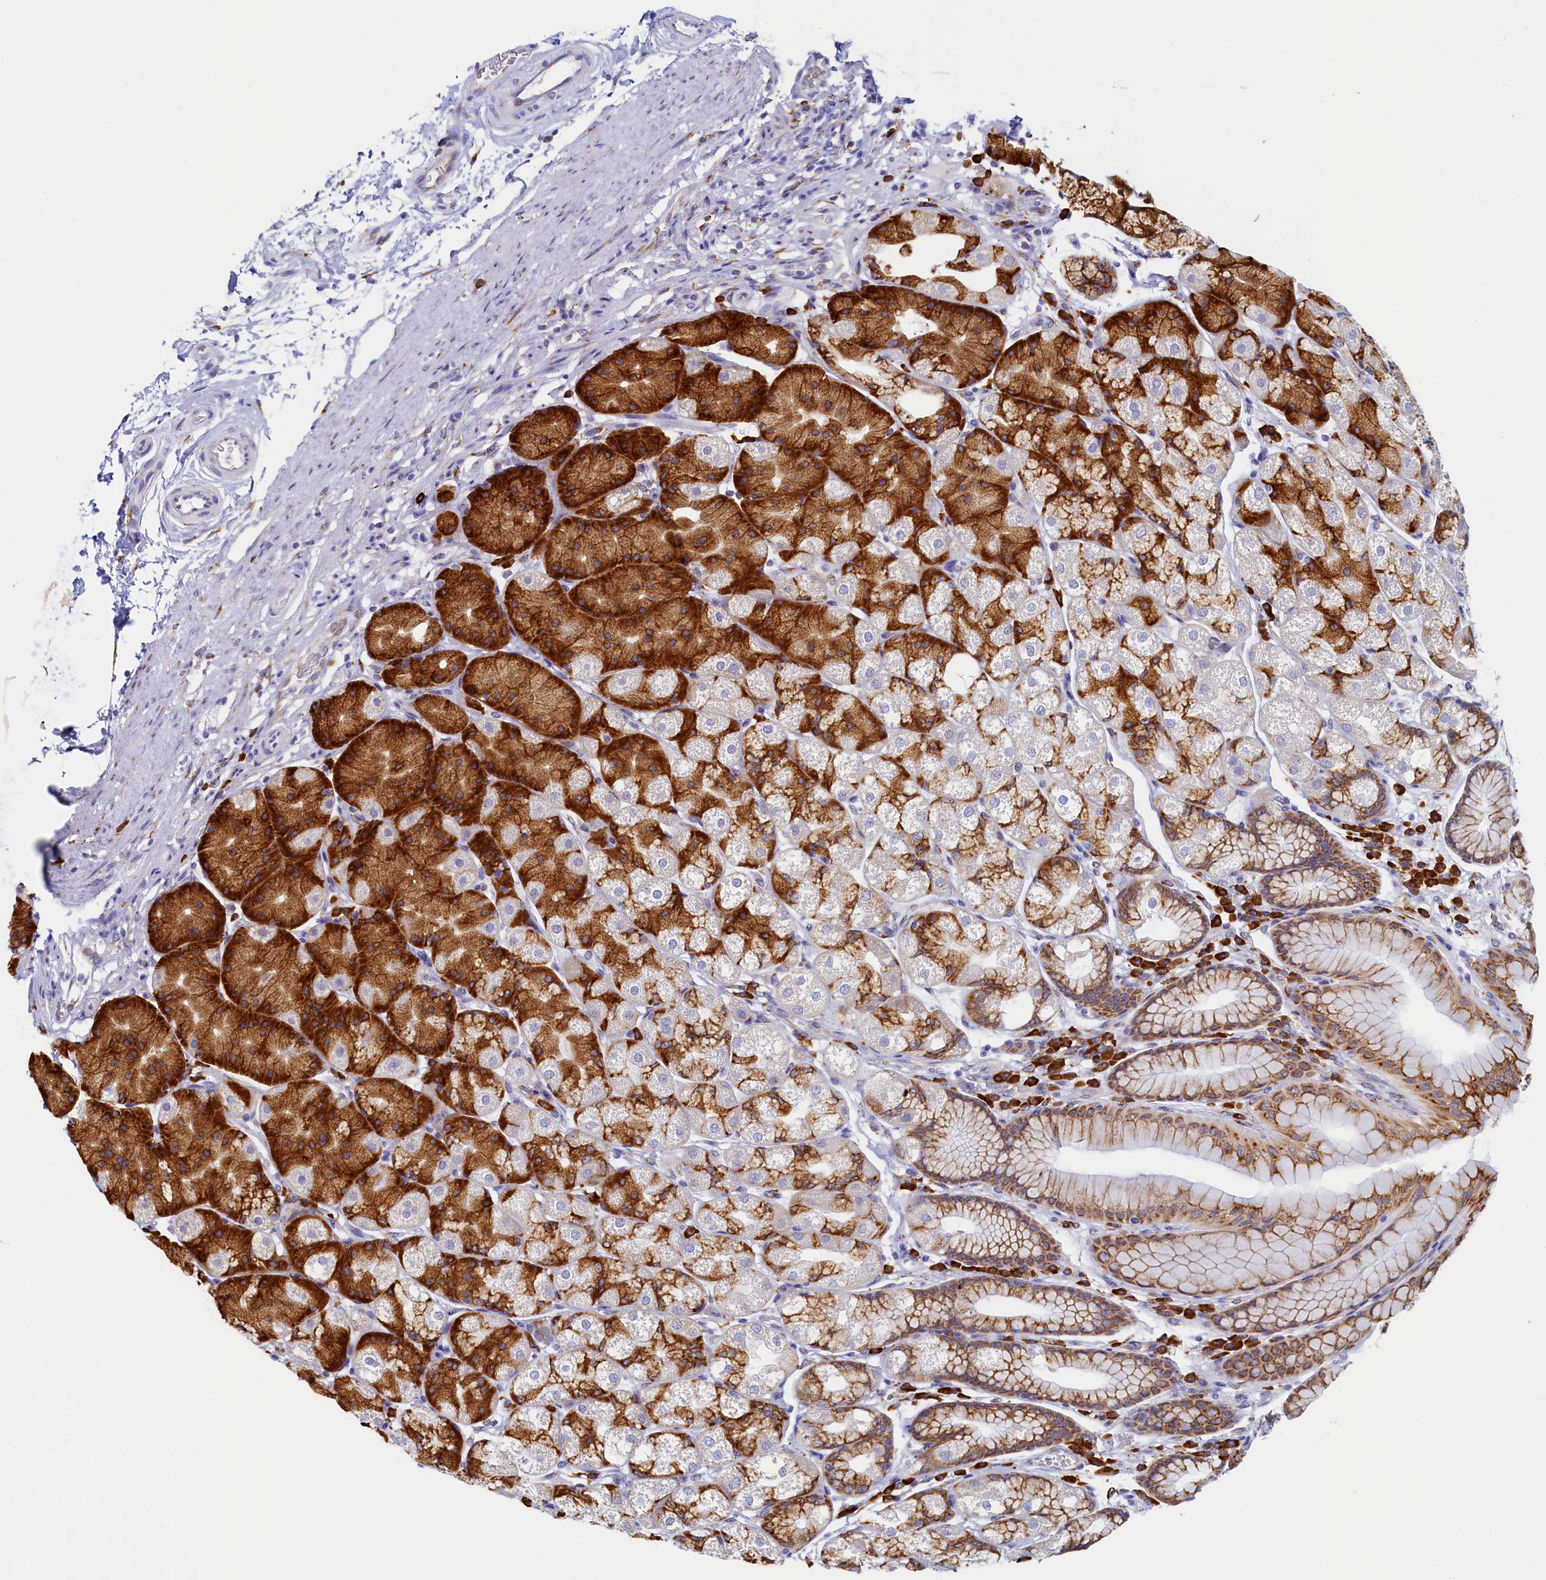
{"staining": {"intensity": "strong", "quantity": "25%-75%", "location": "cytoplasmic/membranous"}, "tissue": "stomach", "cell_type": "Glandular cells", "image_type": "normal", "snomed": [{"axis": "morphology", "description": "Normal tissue, NOS"}, {"axis": "topography", "description": "Stomach"}], "caption": "Immunohistochemical staining of benign stomach demonstrates strong cytoplasmic/membranous protein staining in about 25%-75% of glandular cells.", "gene": "TMEM18", "patient": {"sex": "male", "age": 57}}